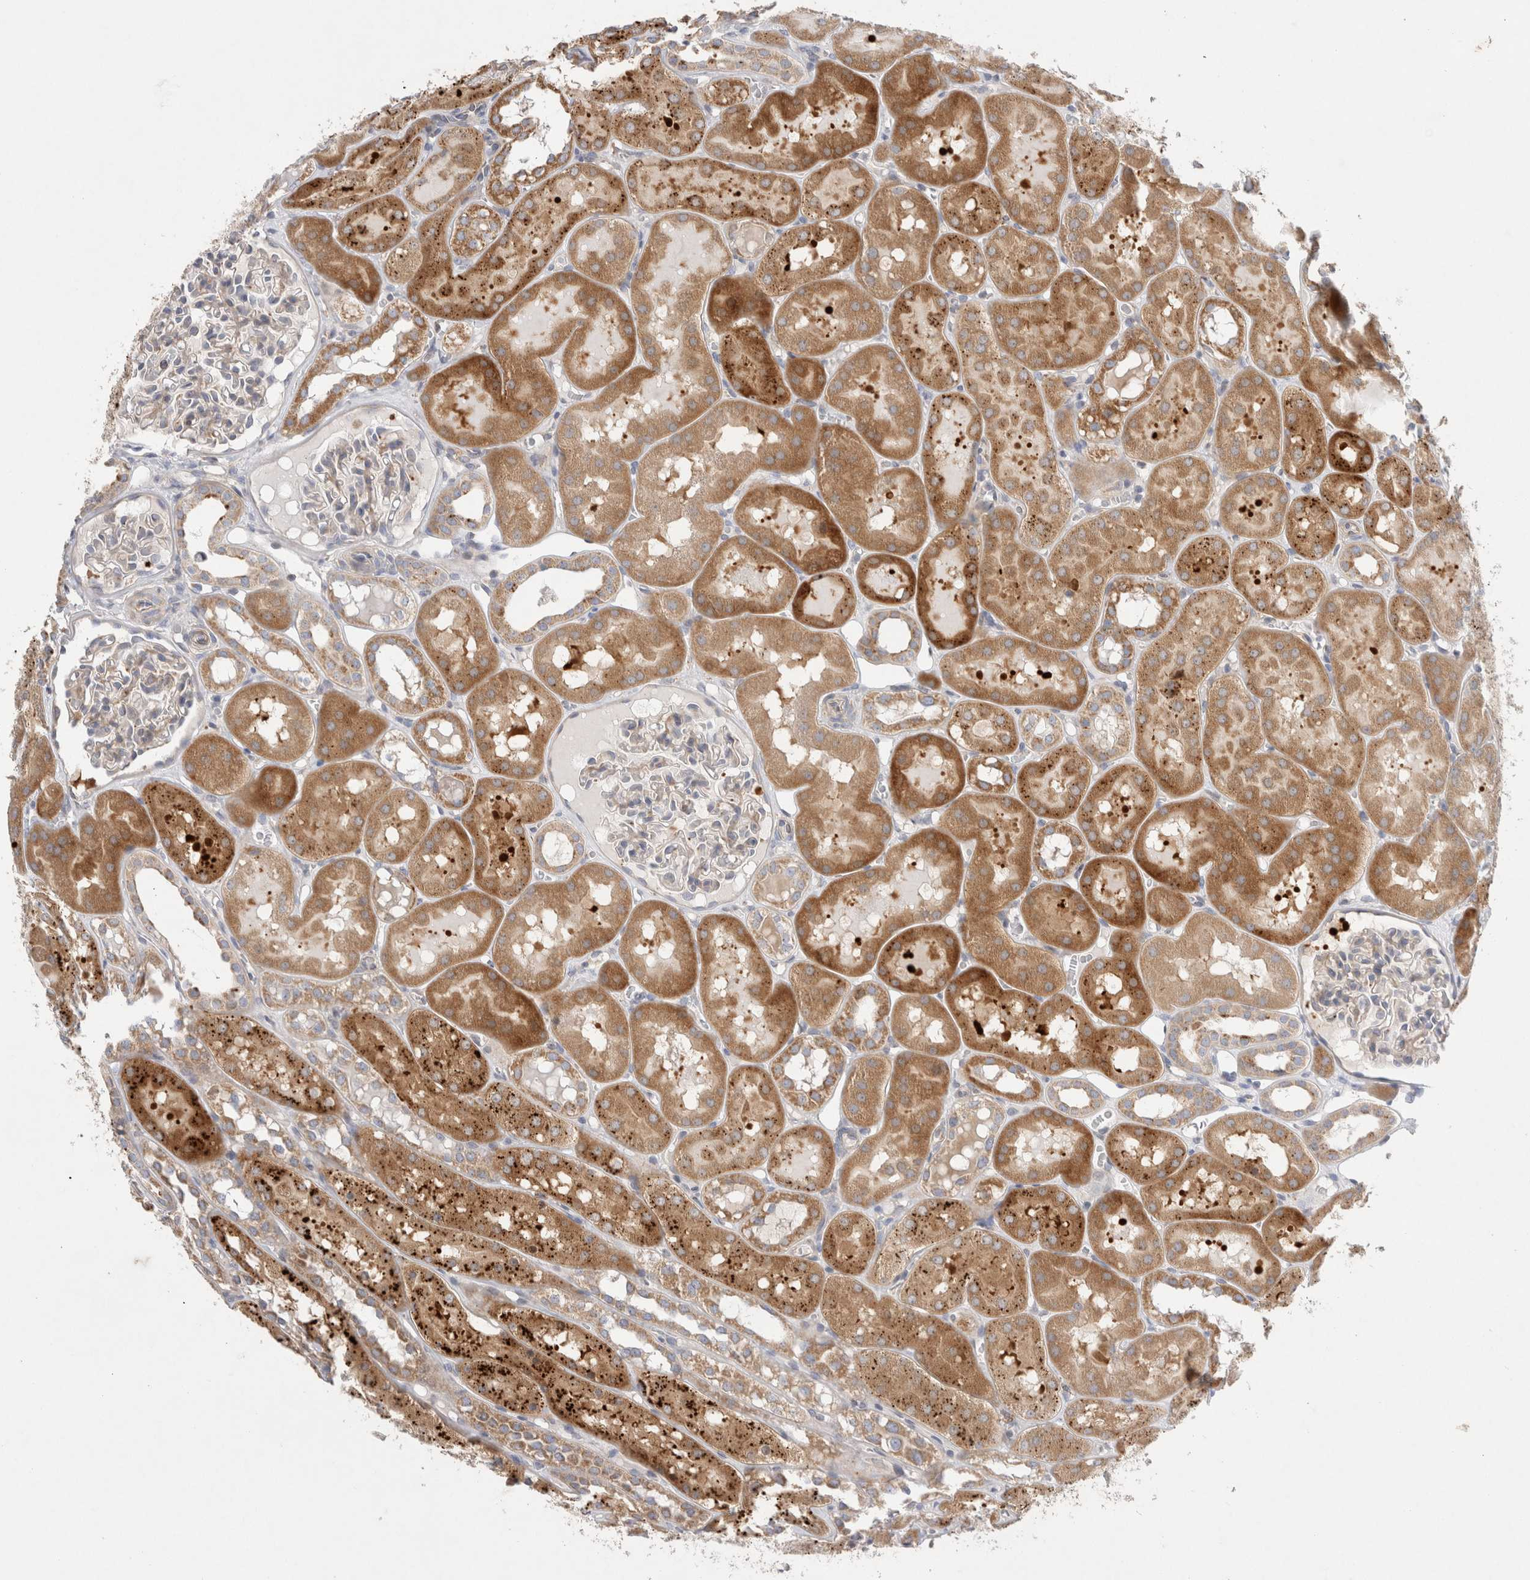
{"staining": {"intensity": "negative", "quantity": "none", "location": "none"}, "tissue": "kidney", "cell_type": "Cells in glomeruli", "image_type": "normal", "snomed": [{"axis": "morphology", "description": "Normal tissue, NOS"}, {"axis": "topography", "description": "Kidney"}, {"axis": "topography", "description": "Urinary bladder"}], "caption": "High power microscopy histopathology image of an immunohistochemistry (IHC) image of benign kidney, revealing no significant staining in cells in glomeruli.", "gene": "TBC1D16", "patient": {"sex": "male", "age": 16}}